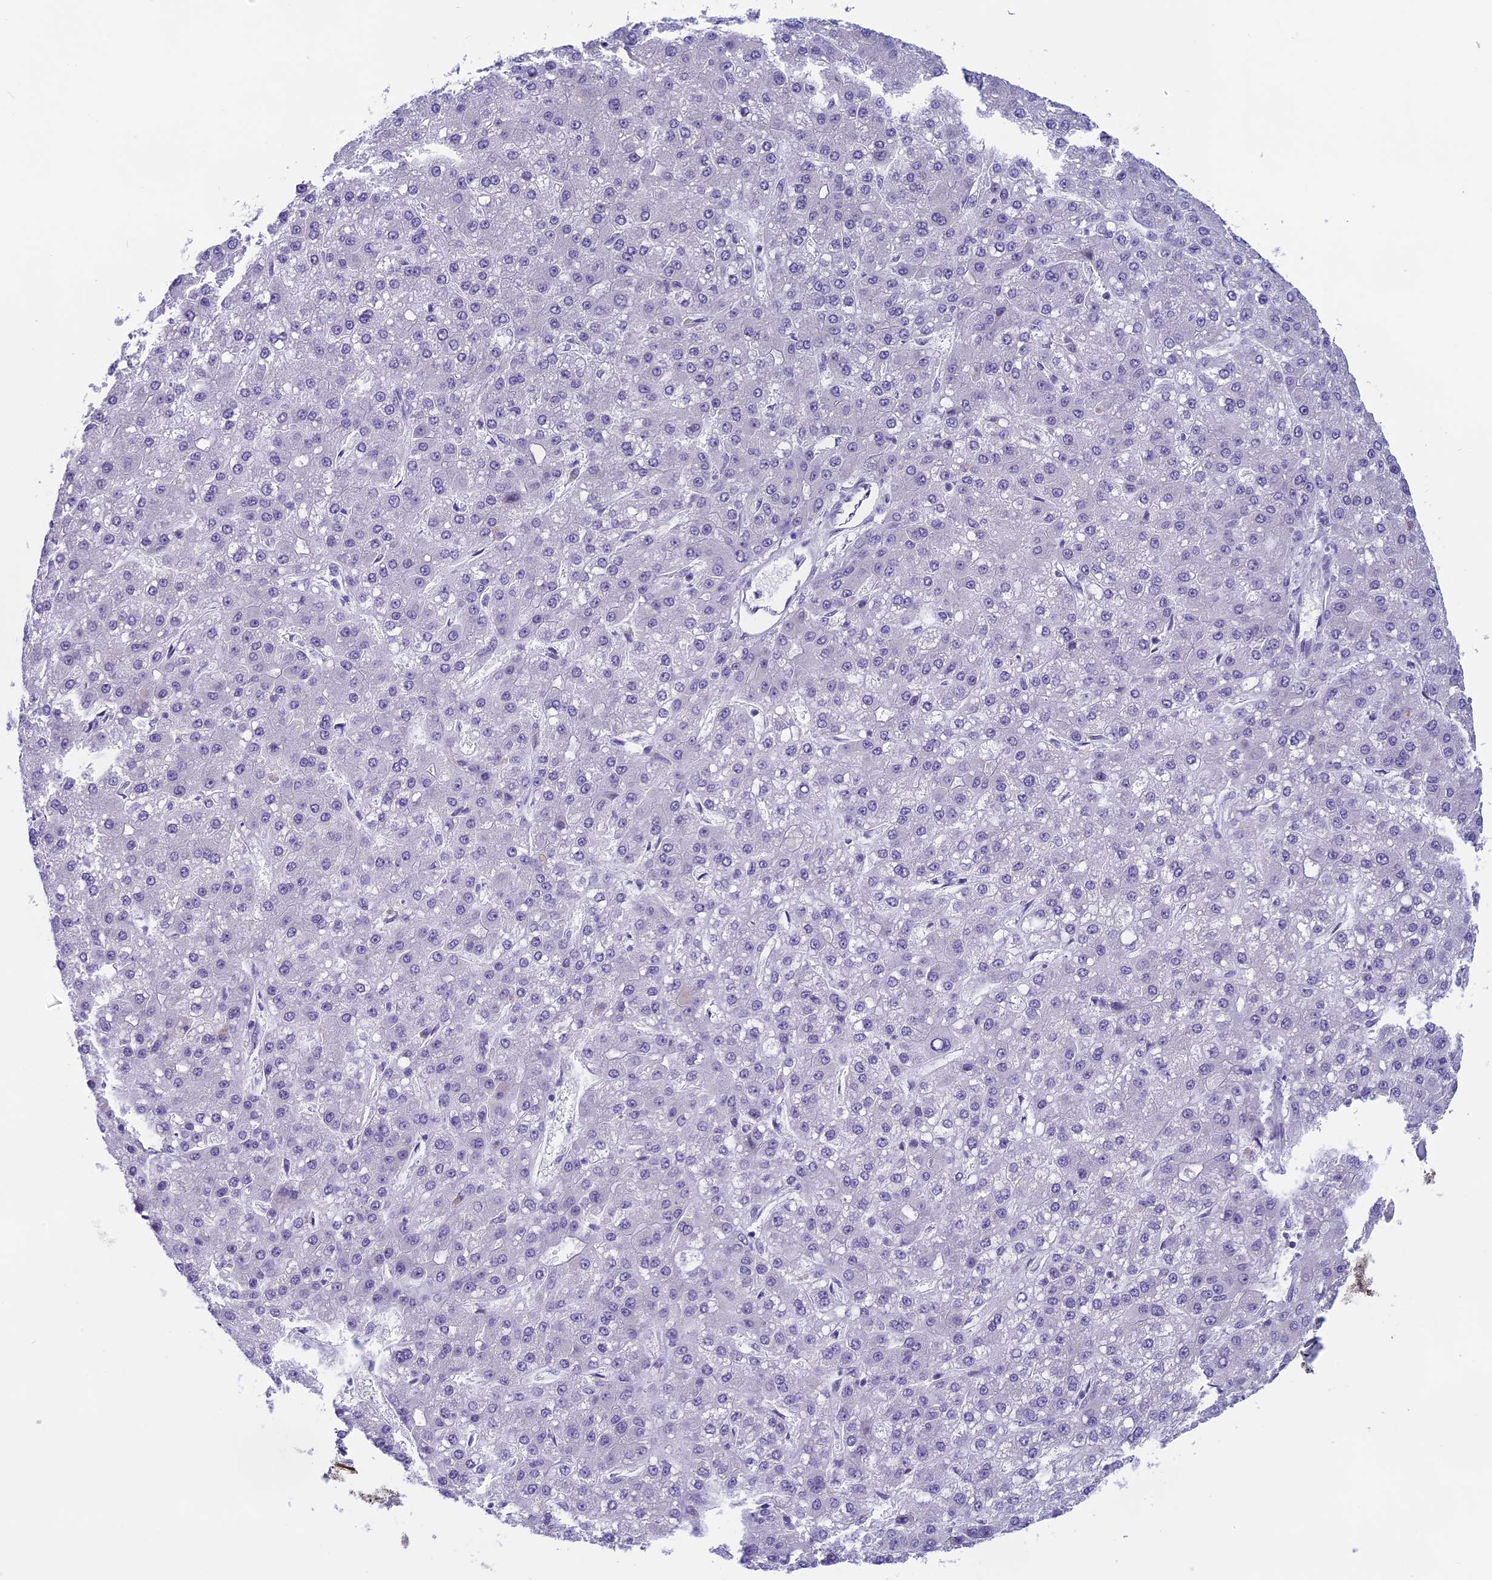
{"staining": {"intensity": "negative", "quantity": "none", "location": "none"}, "tissue": "liver cancer", "cell_type": "Tumor cells", "image_type": "cancer", "snomed": [{"axis": "morphology", "description": "Carcinoma, Hepatocellular, NOS"}, {"axis": "topography", "description": "Liver"}], "caption": "High power microscopy histopathology image of an immunohistochemistry (IHC) histopathology image of hepatocellular carcinoma (liver), revealing no significant staining in tumor cells.", "gene": "ARHGEF37", "patient": {"sex": "male", "age": 67}}